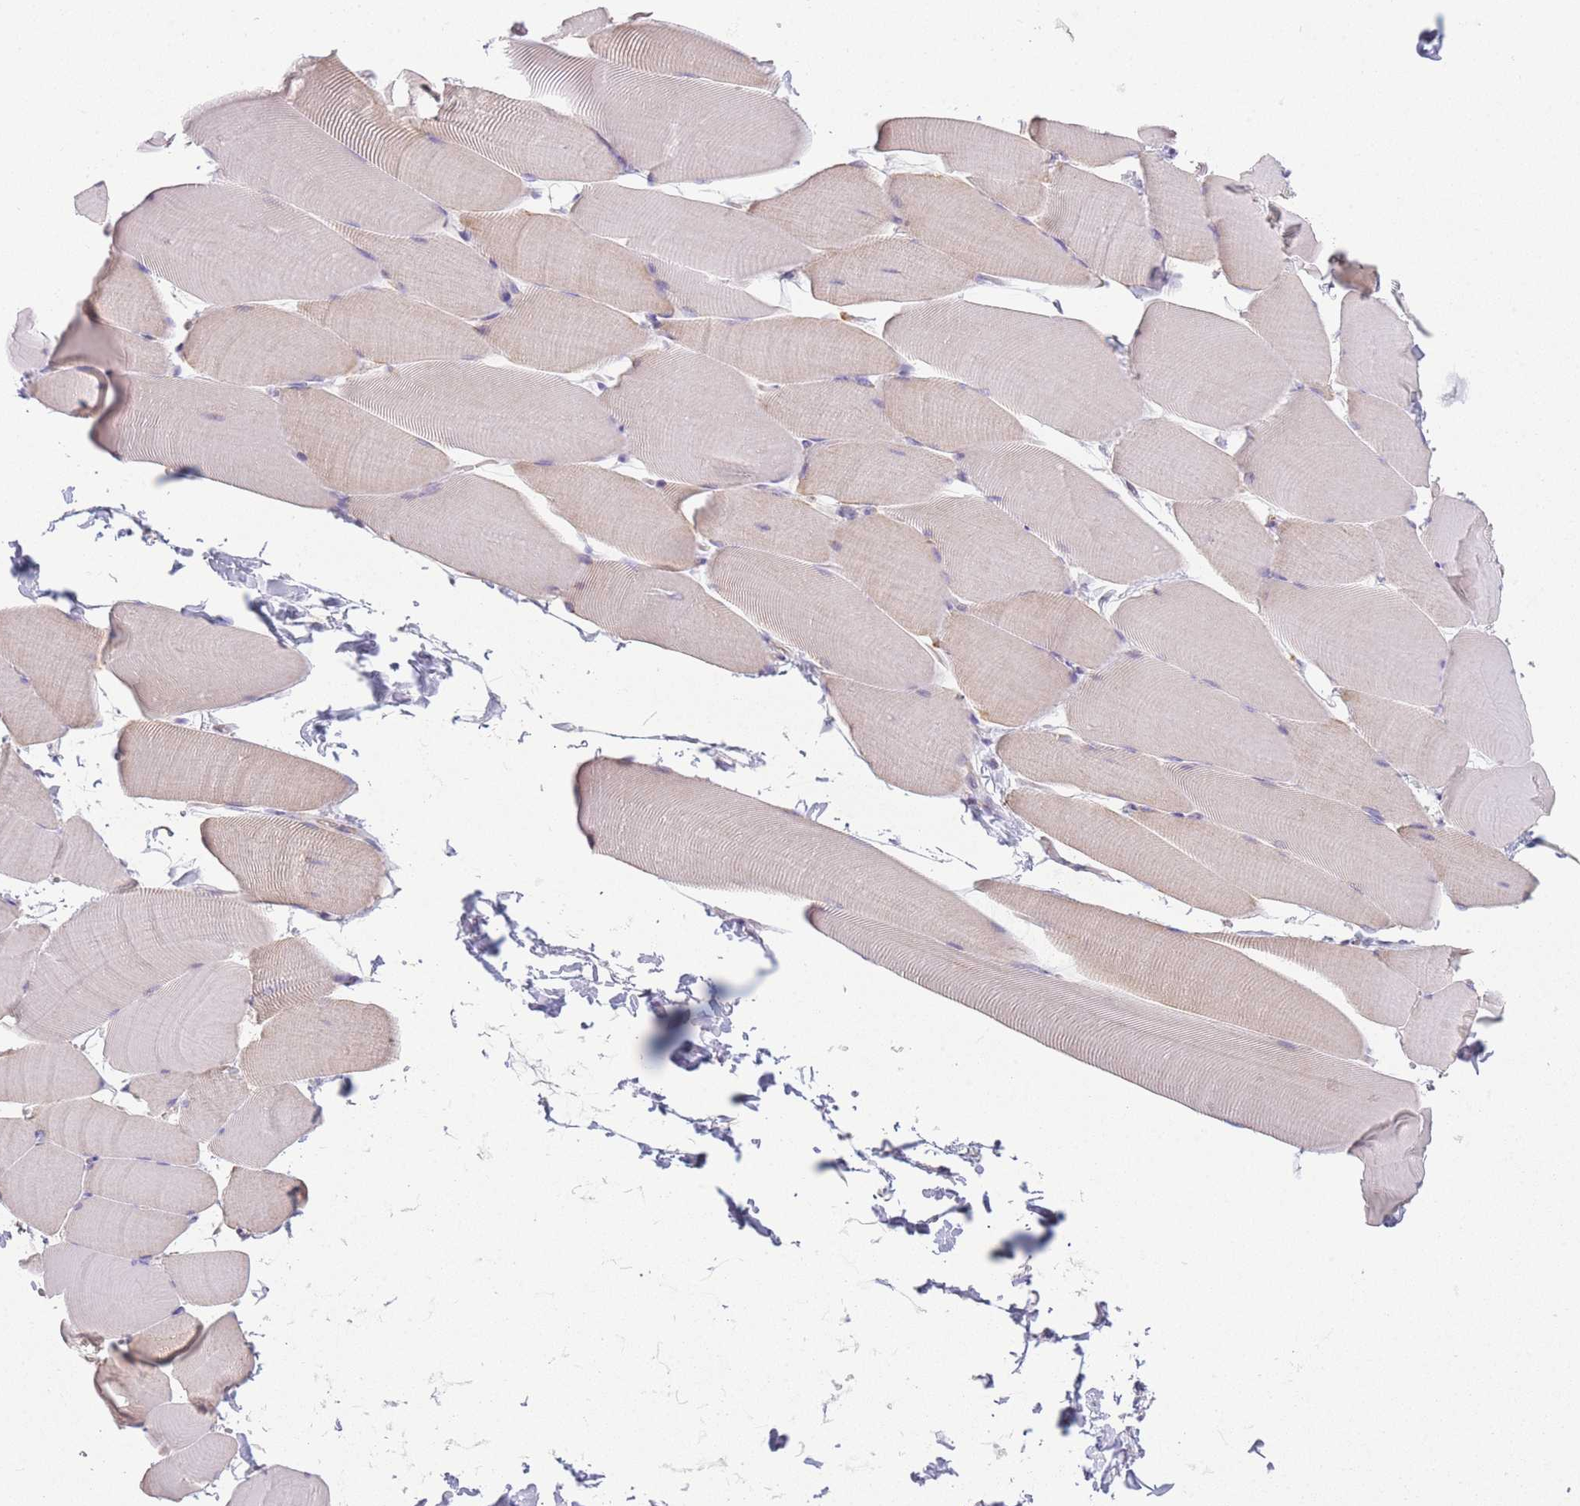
{"staining": {"intensity": "negative", "quantity": "none", "location": "none"}, "tissue": "skeletal muscle", "cell_type": "Myocytes", "image_type": "normal", "snomed": [{"axis": "morphology", "description": "Normal tissue, NOS"}, {"axis": "topography", "description": "Skeletal muscle"}], "caption": "High power microscopy micrograph of an IHC micrograph of normal skeletal muscle, revealing no significant expression in myocytes.", "gene": "PRAM1", "patient": {"sex": "male", "age": 25}}